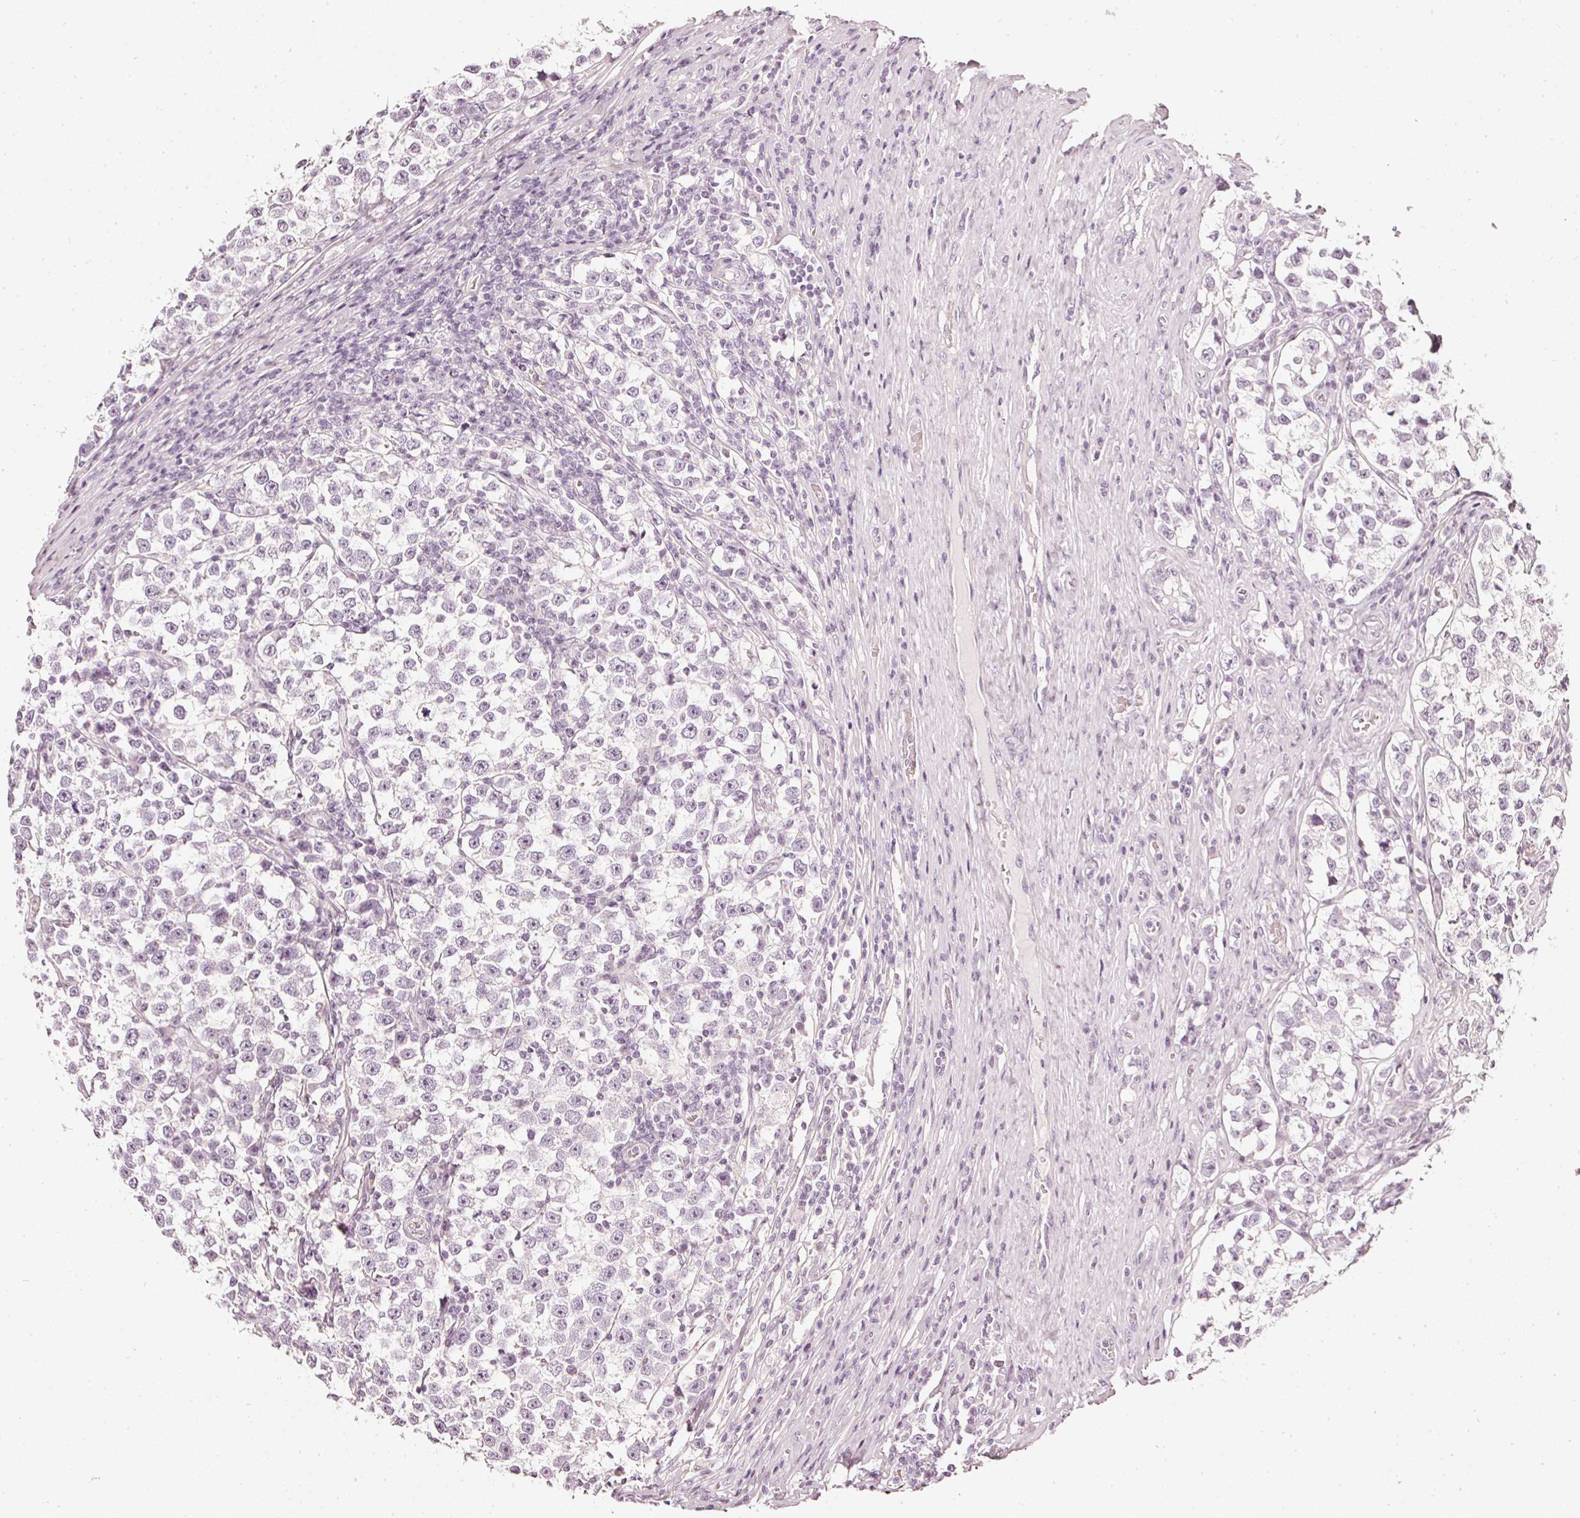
{"staining": {"intensity": "negative", "quantity": "none", "location": "none"}, "tissue": "testis cancer", "cell_type": "Tumor cells", "image_type": "cancer", "snomed": [{"axis": "morphology", "description": "Normal tissue, NOS"}, {"axis": "morphology", "description": "Seminoma, NOS"}, {"axis": "topography", "description": "Testis"}], "caption": "DAB (3,3'-diaminobenzidine) immunohistochemical staining of testis seminoma reveals no significant staining in tumor cells.", "gene": "CNP", "patient": {"sex": "male", "age": 43}}